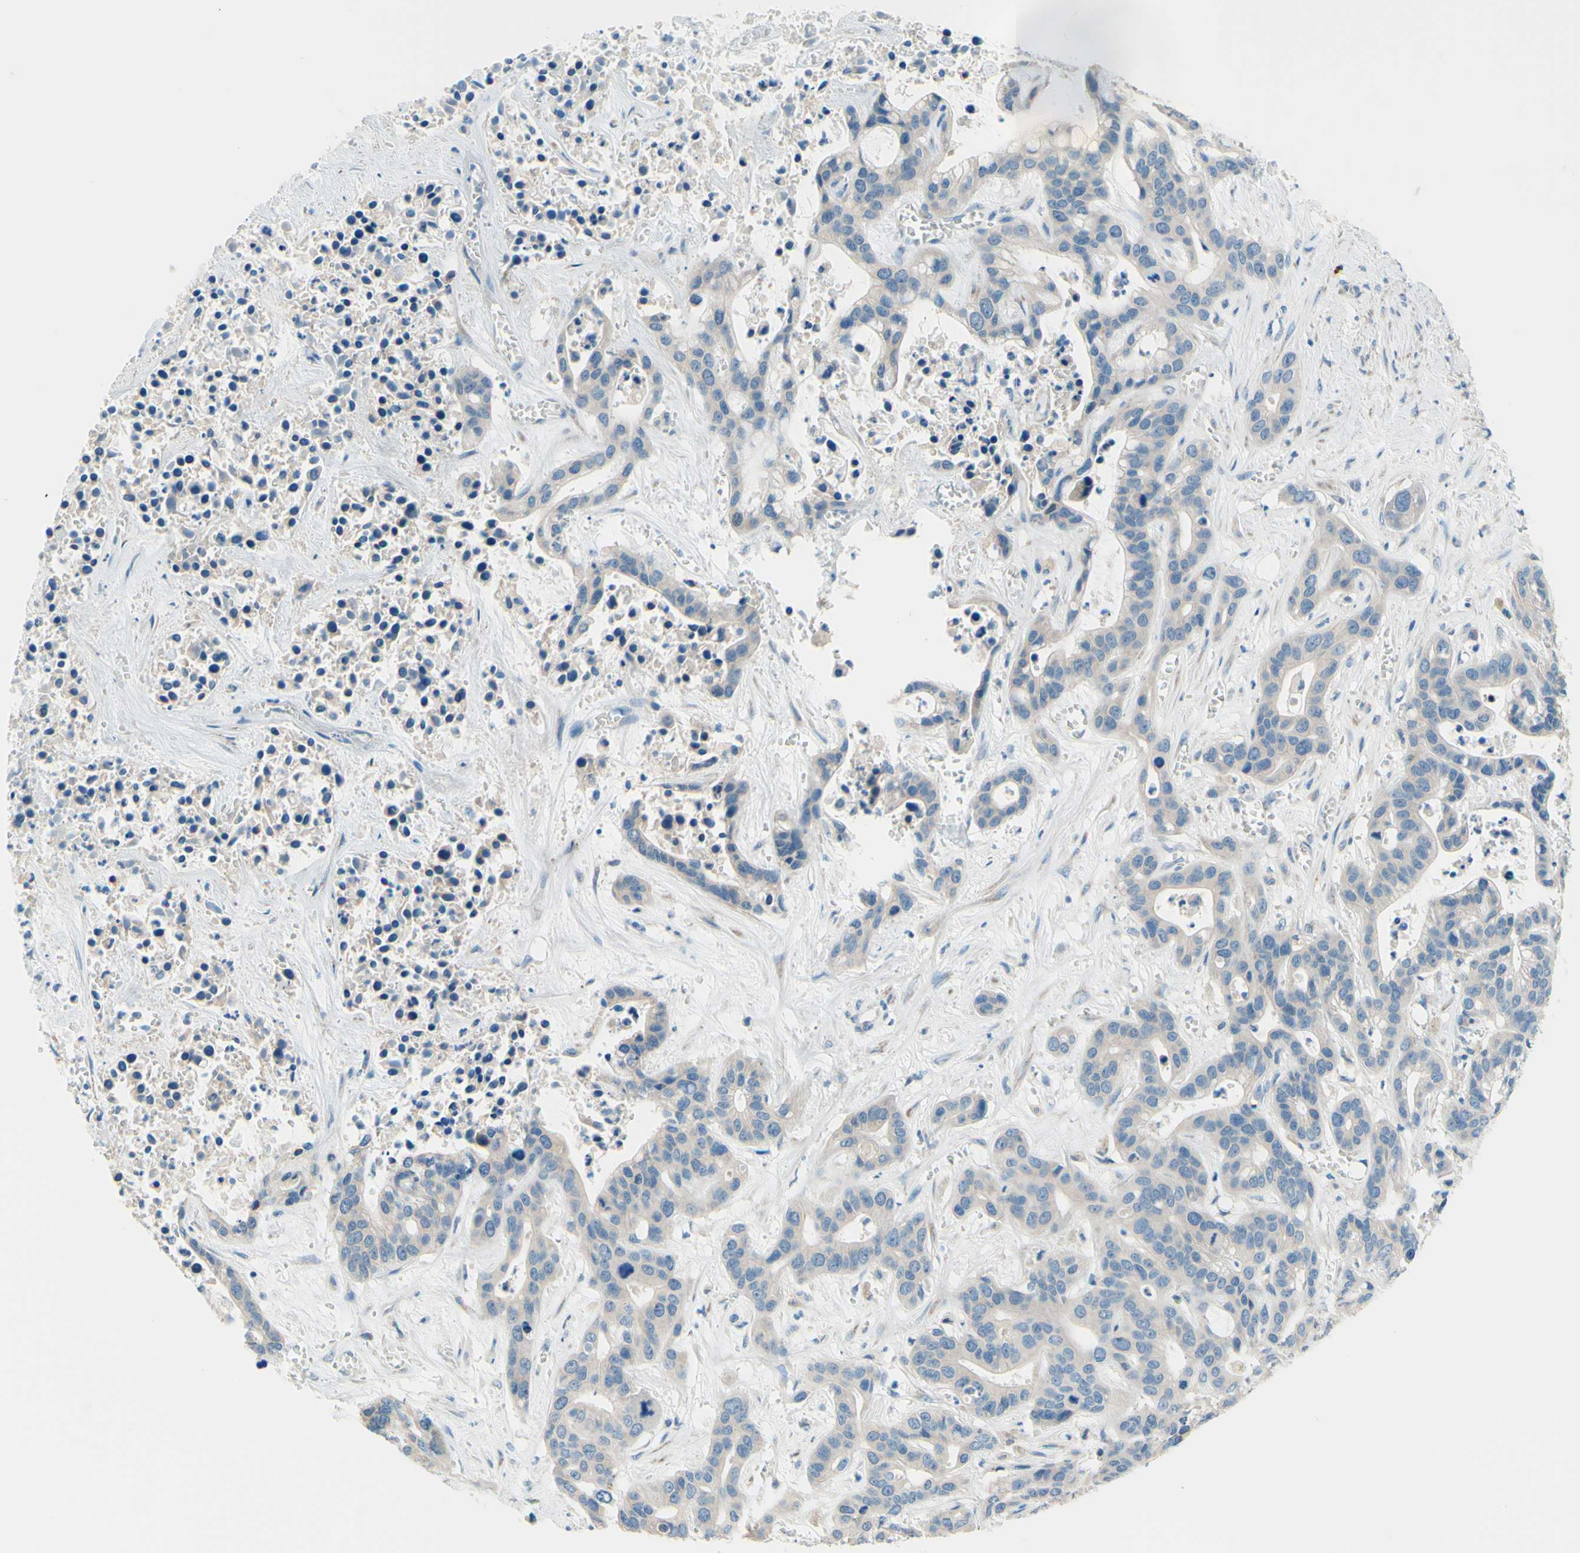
{"staining": {"intensity": "negative", "quantity": "none", "location": "none"}, "tissue": "liver cancer", "cell_type": "Tumor cells", "image_type": "cancer", "snomed": [{"axis": "morphology", "description": "Cholangiocarcinoma"}, {"axis": "topography", "description": "Liver"}], "caption": "There is no significant staining in tumor cells of liver cancer. (DAB (3,3'-diaminobenzidine) immunohistochemistry, high magnification).", "gene": "PASD1", "patient": {"sex": "female", "age": 65}}